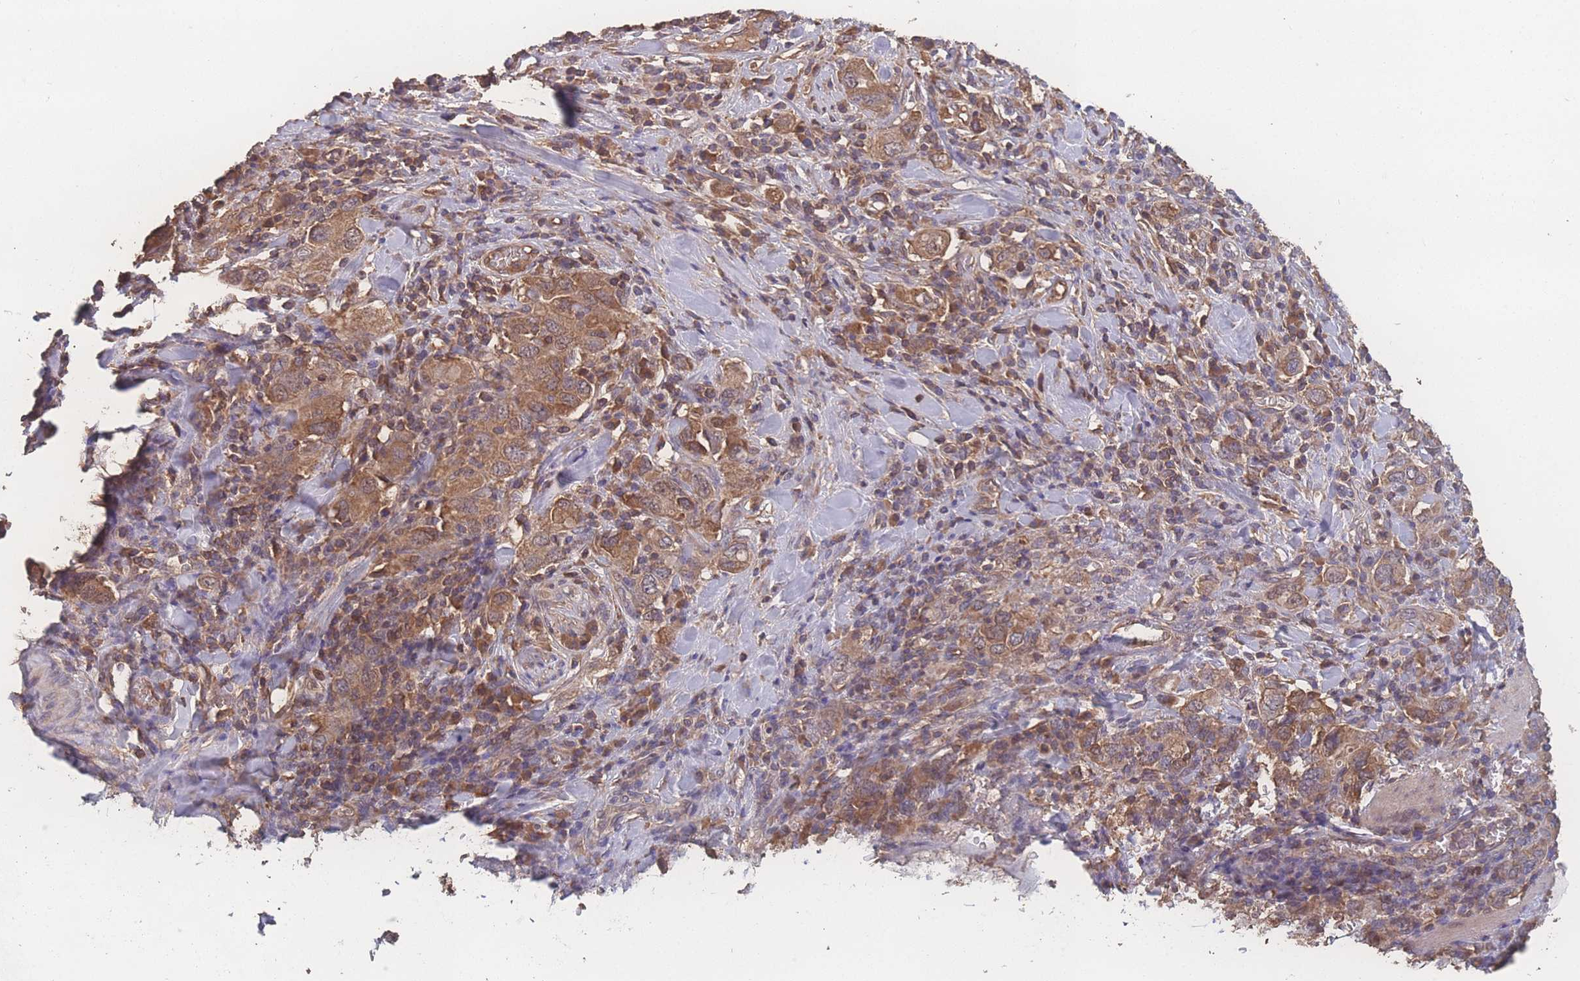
{"staining": {"intensity": "moderate", "quantity": ">75%", "location": "cytoplasmic/membranous"}, "tissue": "stomach cancer", "cell_type": "Tumor cells", "image_type": "cancer", "snomed": [{"axis": "morphology", "description": "Adenocarcinoma, NOS"}, {"axis": "topography", "description": "Stomach, upper"}, {"axis": "topography", "description": "Stomach"}], "caption": "Immunohistochemistry of human stomach cancer (adenocarcinoma) reveals medium levels of moderate cytoplasmic/membranous positivity in approximately >75% of tumor cells.", "gene": "ATXN10", "patient": {"sex": "male", "age": 62}}